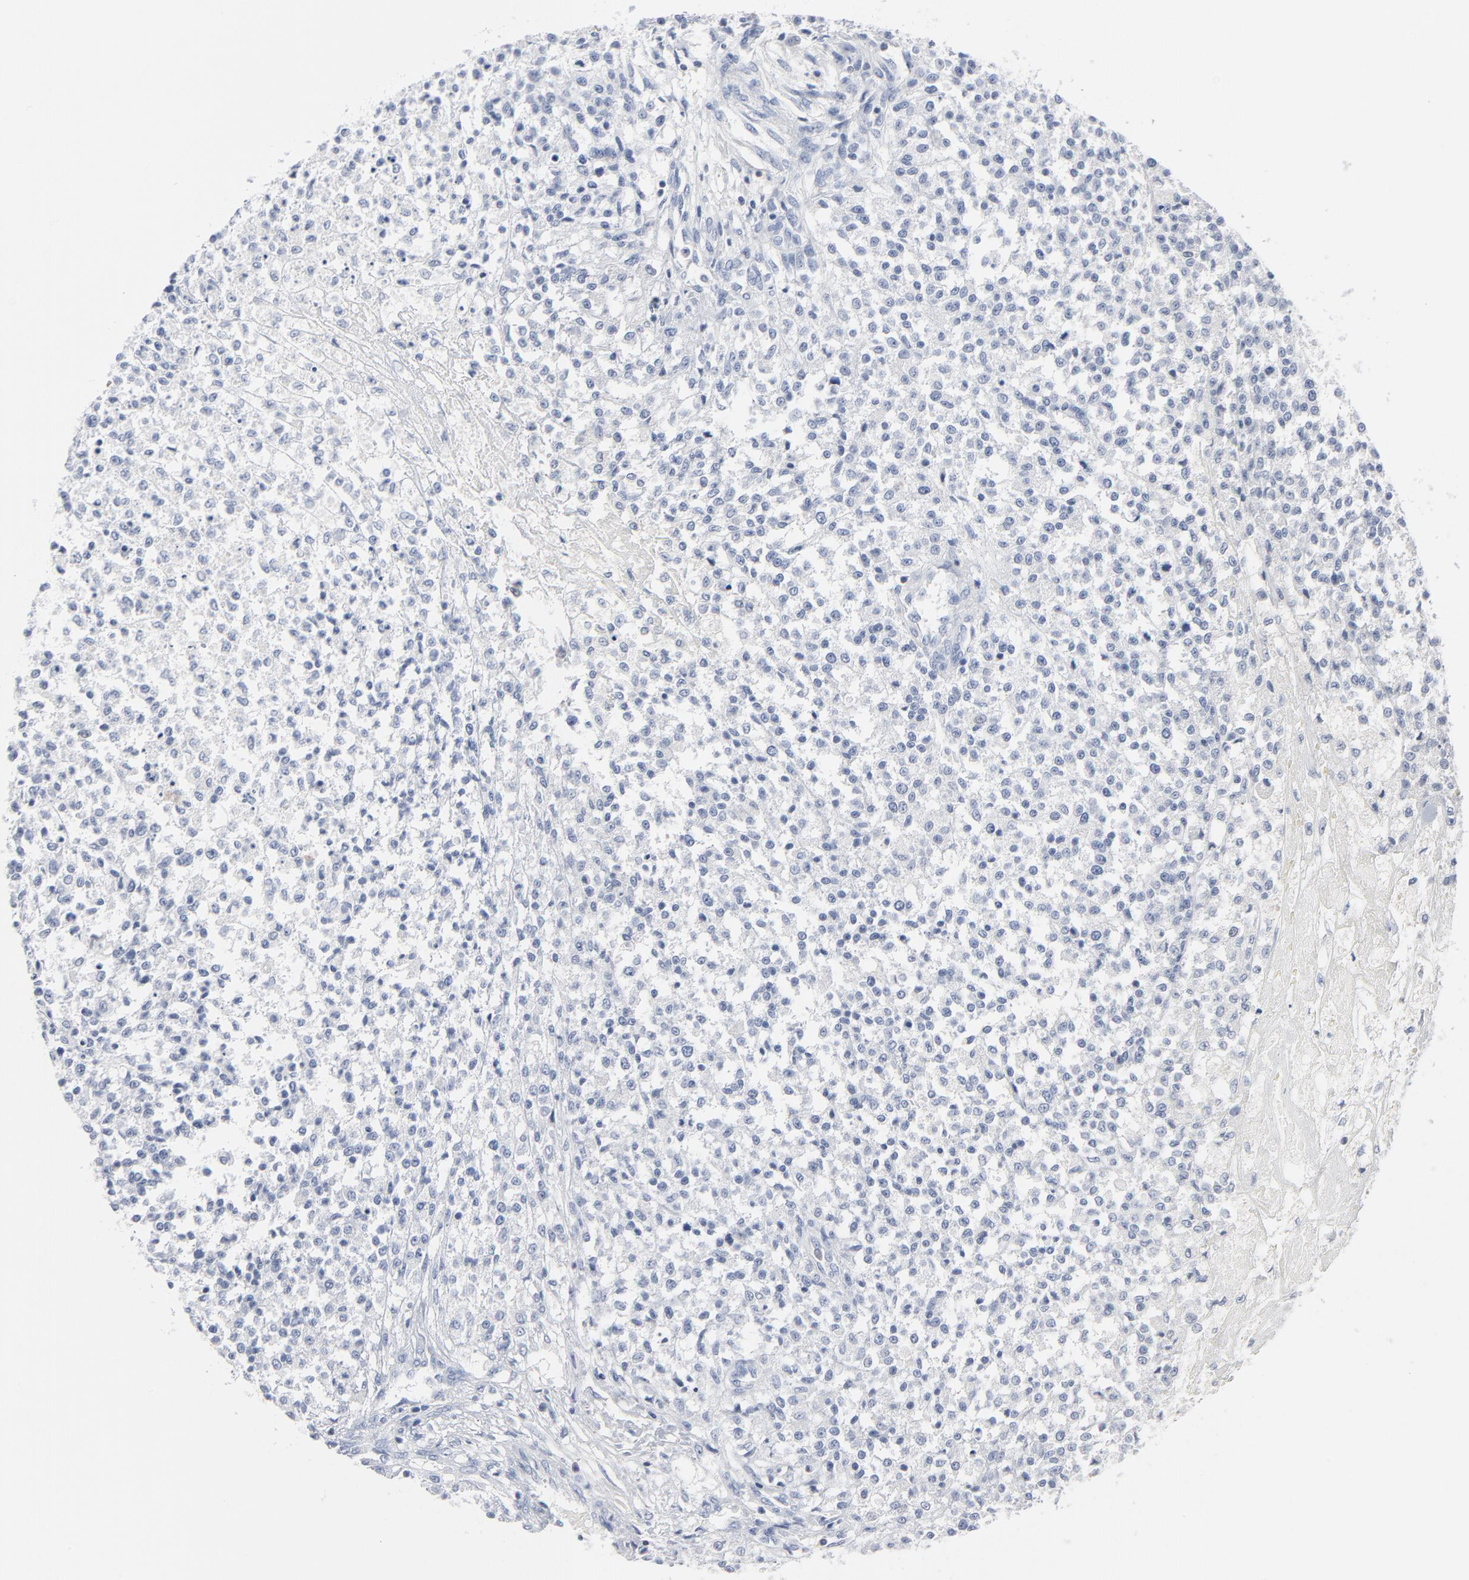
{"staining": {"intensity": "negative", "quantity": "none", "location": "none"}, "tissue": "testis cancer", "cell_type": "Tumor cells", "image_type": "cancer", "snomed": [{"axis": "morphology", "description": "Seminoma, NOS"}, {"axis": "topography", "description": "Testis"}], "caption": "High magnification brightfield microscopy of testis seminoma stained with DAB (brown) and counterstained with hematoxylin (blue): tumor cells show no significant expression. (Stains: DAB immunohistochemistry with hematoxylin counter stain, Microscopy: brightfield microscopy at high magnification).", "gene": "PTK2B", "patient": {"sex": "male", "age": 59}}